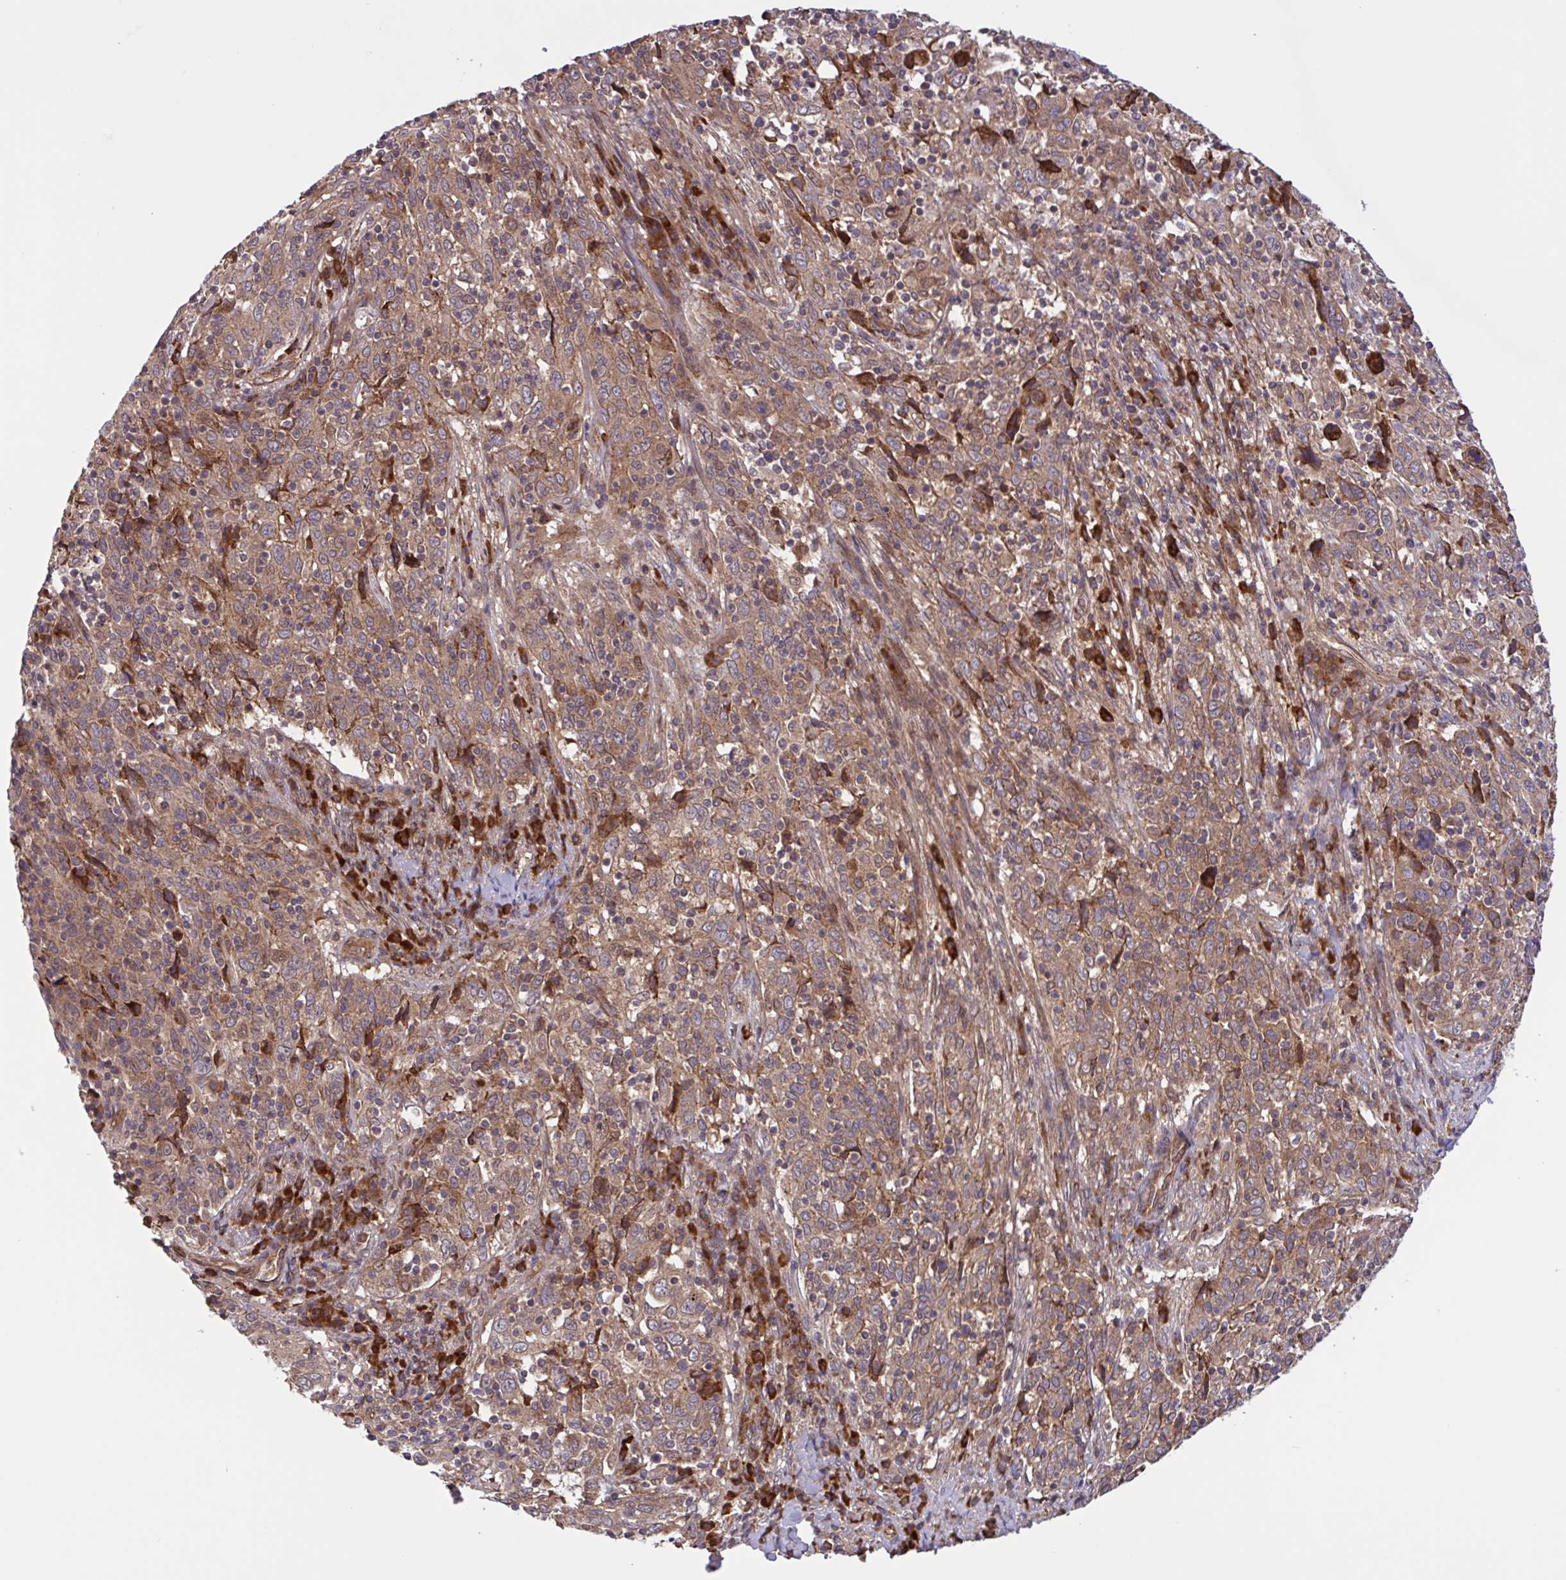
{"staining": {"intensity": "moderate", "quantity": ">75%", "location": "cytoplasmic/membranous"}, "tissue": "cervical cancer", "cell_type": "Tumor cells", "image_type": "cancer", "snomed": [{"axis": "morphology", "description": "Squamous cell carcinoma, NOS"}, {"axis": "topography", "description": "Cervix"}], "caption": "Squamous cell carcinoma (cervical) was stained to show a protein in brown. There is medium levels of moderate cytoplasmic/membranous staining in approximately >75% of tumor cells. The staining was performed using DAB (3,3'-diaminobenzidine) to visualize the protein expression in brown, while the nuclei were stained in blue with hematoxylin (Magnification: 20x).", "gene": "INTS10", "patient": {"sex": "female", "age": 46}}